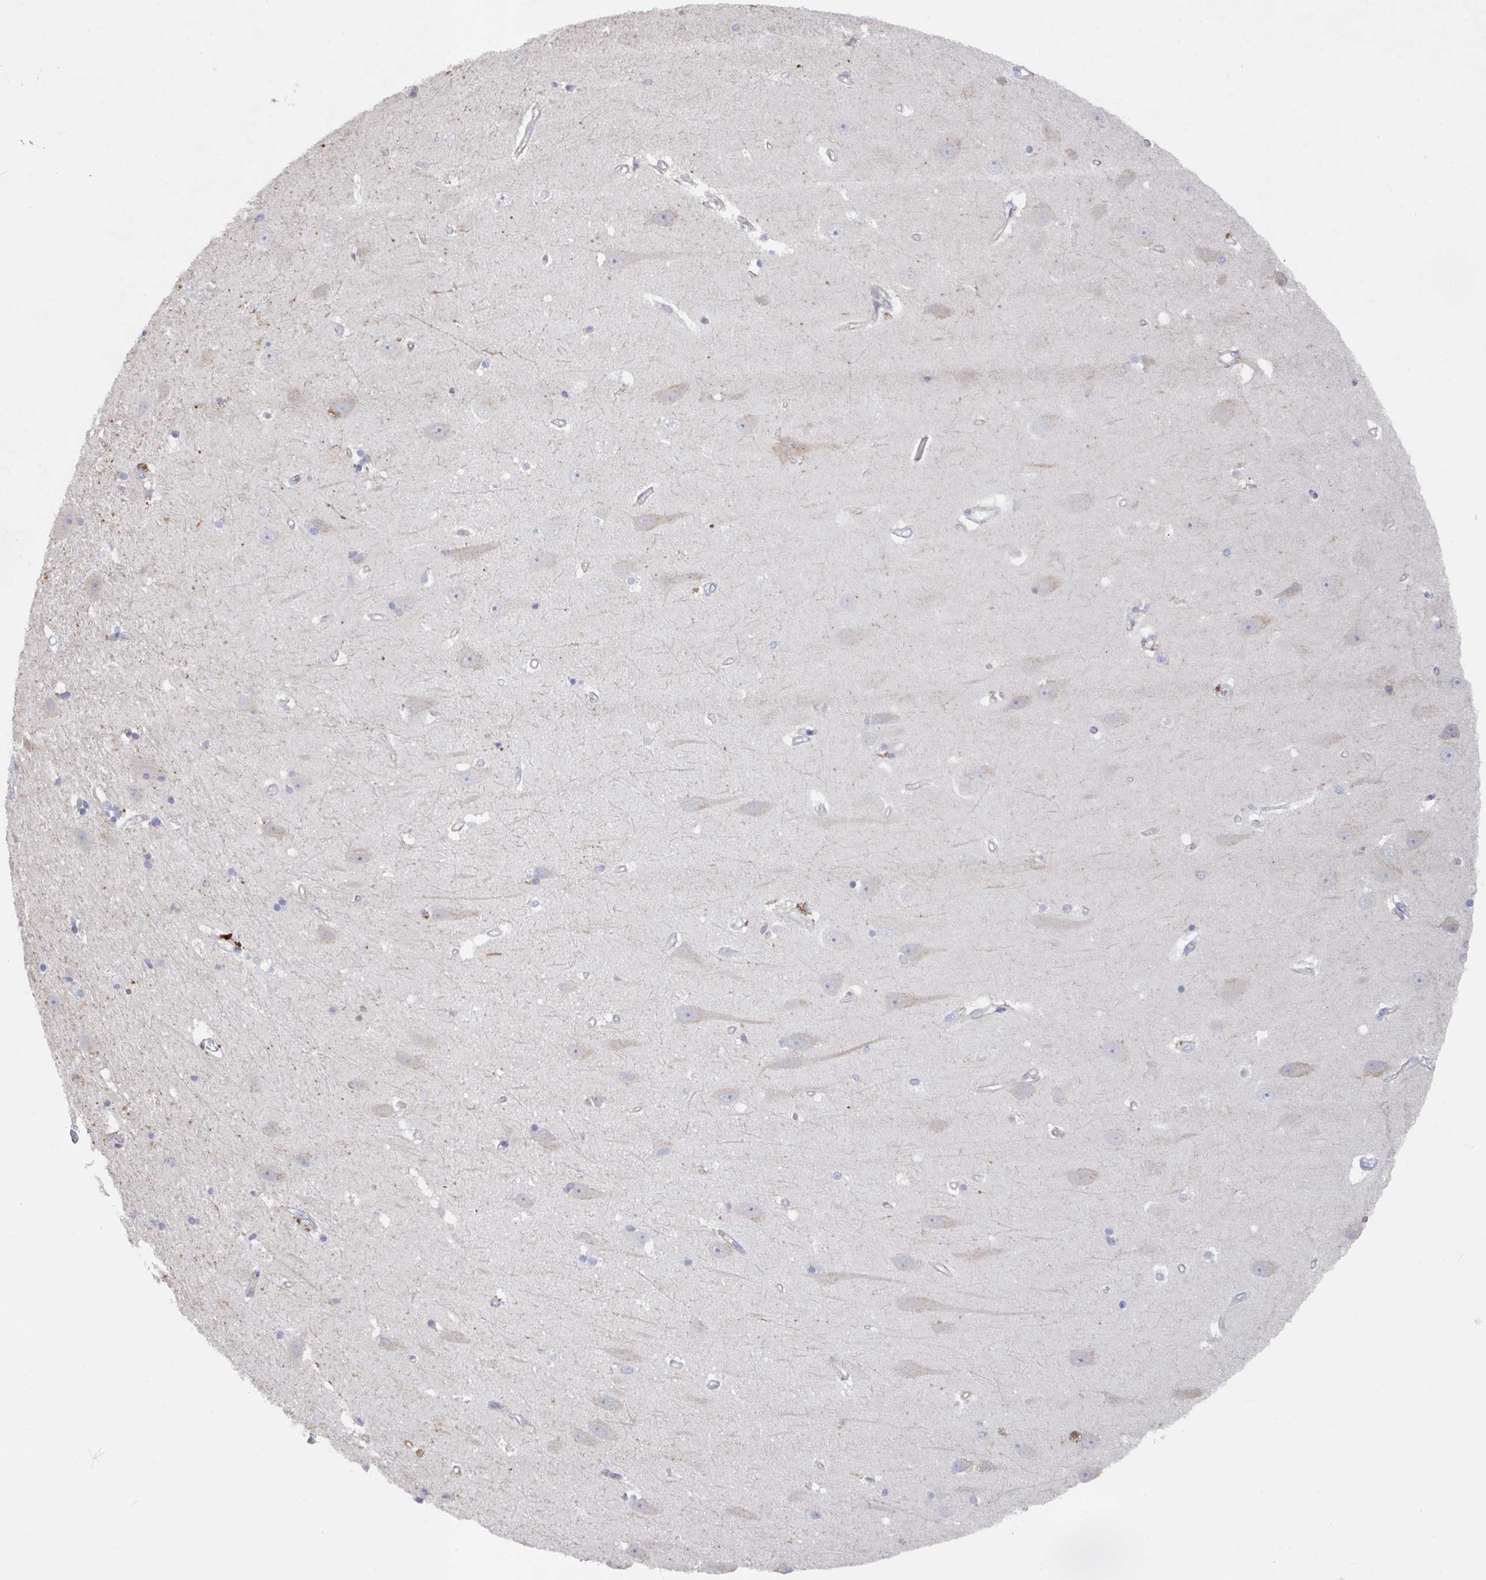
{"staining": {"intensity": "moderate", "quantity": "<25%", "location": "cytoplasmic/membranous,nuclear"}, "tissue": "hippocampus", "cell_type": "Glial cells", "image_type": "normal", "snomed": [{"axis": "morphology", "description": "Normal tissue, NOS"}, {"axis": "topography", "description": "Hippocampus"}], "caption": "Immunohistochemical staining of normal human hippocampus displays low levels of moderate cytoplasmic/membranous,nuclear staining in approximately <25% of glial cells. (DAB (3,3'-diaminobenzidine) IHC, brown staining for protein, blue staining for nuclei).", "gene": "MANBA", "patient": {"sex": "male", "age": 63}}